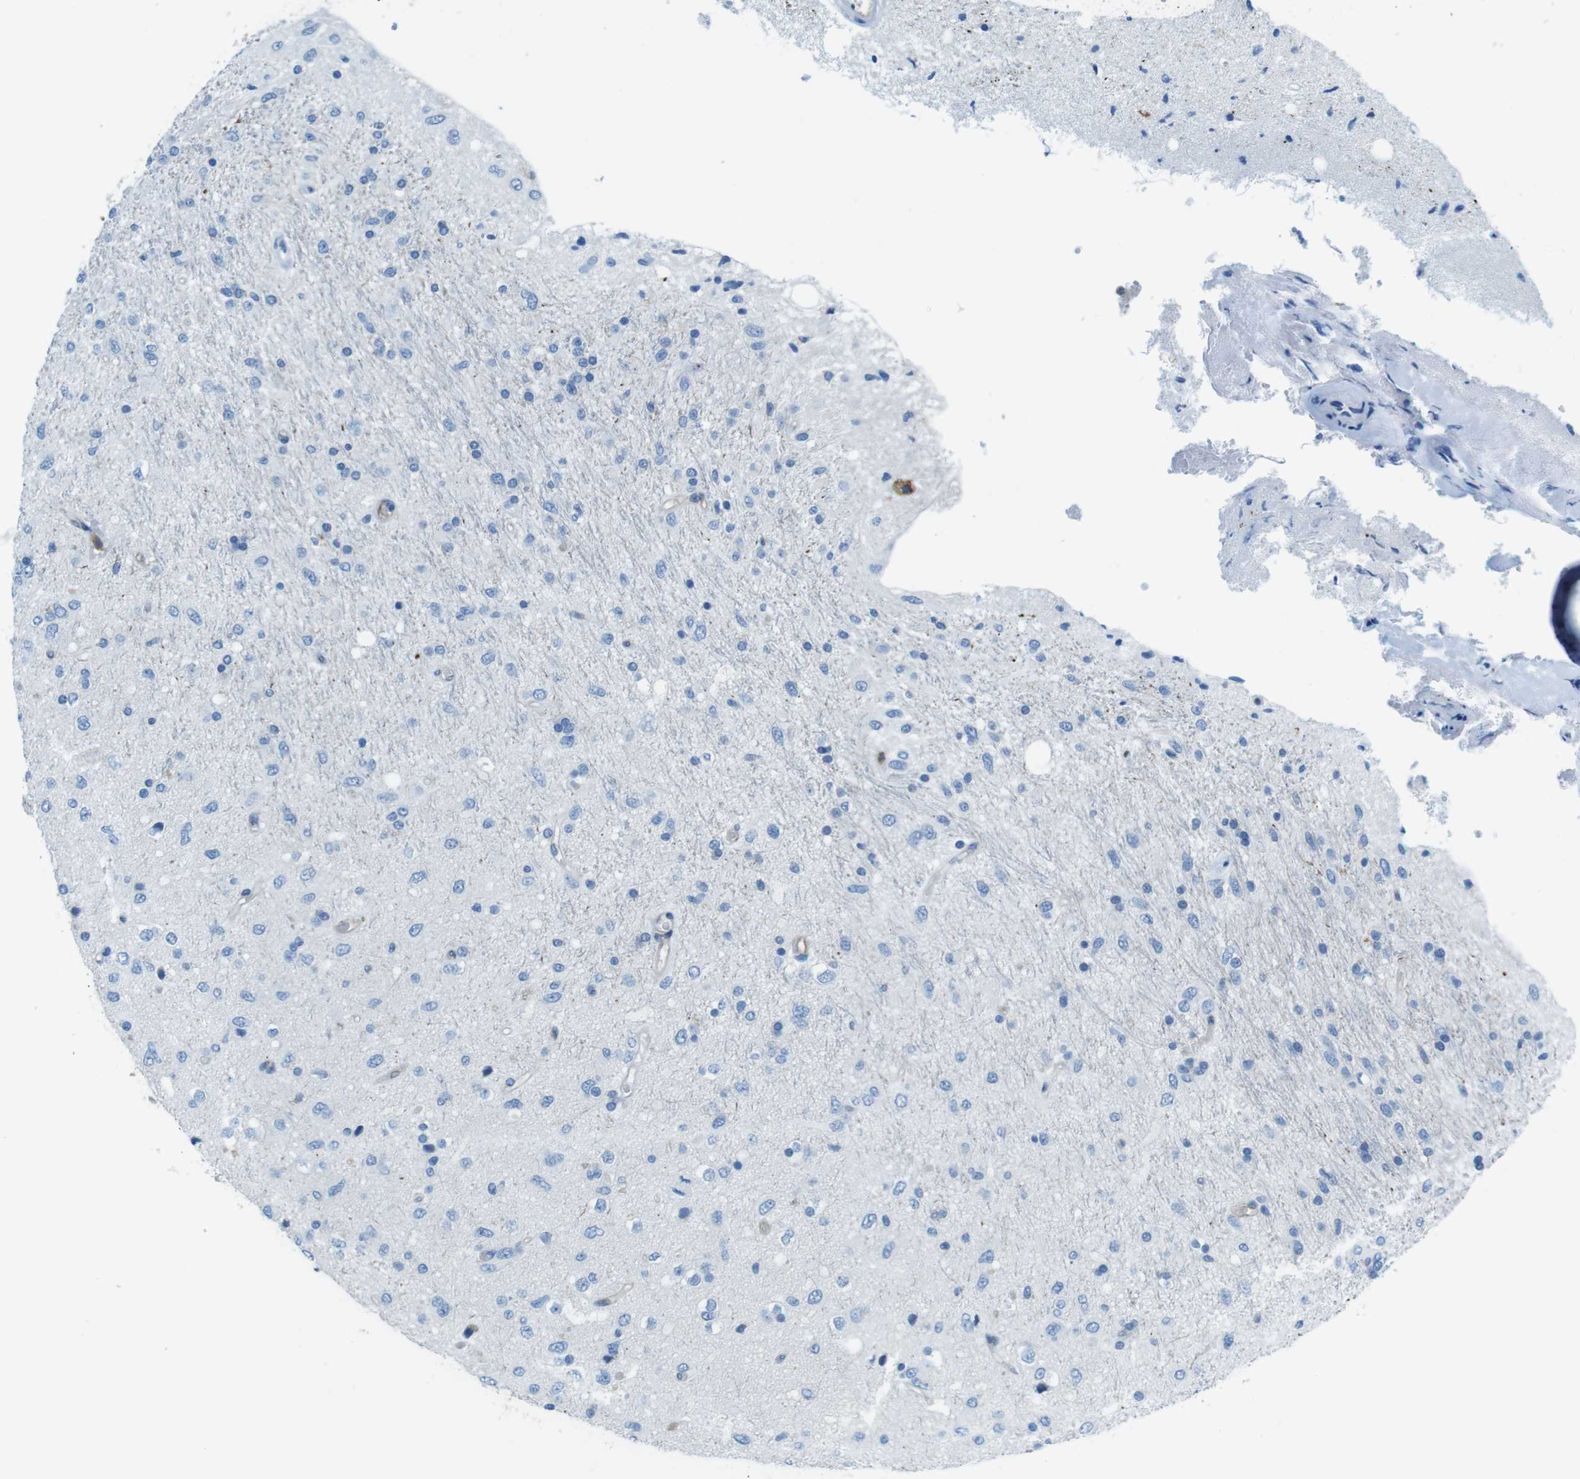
{"staining": {"intensity": "negative", "quantity": "none", "location": "none"}, "tissue": "glioma", "cell_type": "Tumor cells", "image_type": "cancer", "snomed": [{"axis": "morphology", "description": "Glioma, malignant, Low grade"}, {"axis": "topography", "description": "Brain"}], "caption": "Immunohistochemical staining of human glioma shows no significant expression in tumor cells.", "gene": "TES", "patient": {"sex": "male", "age": 77}}